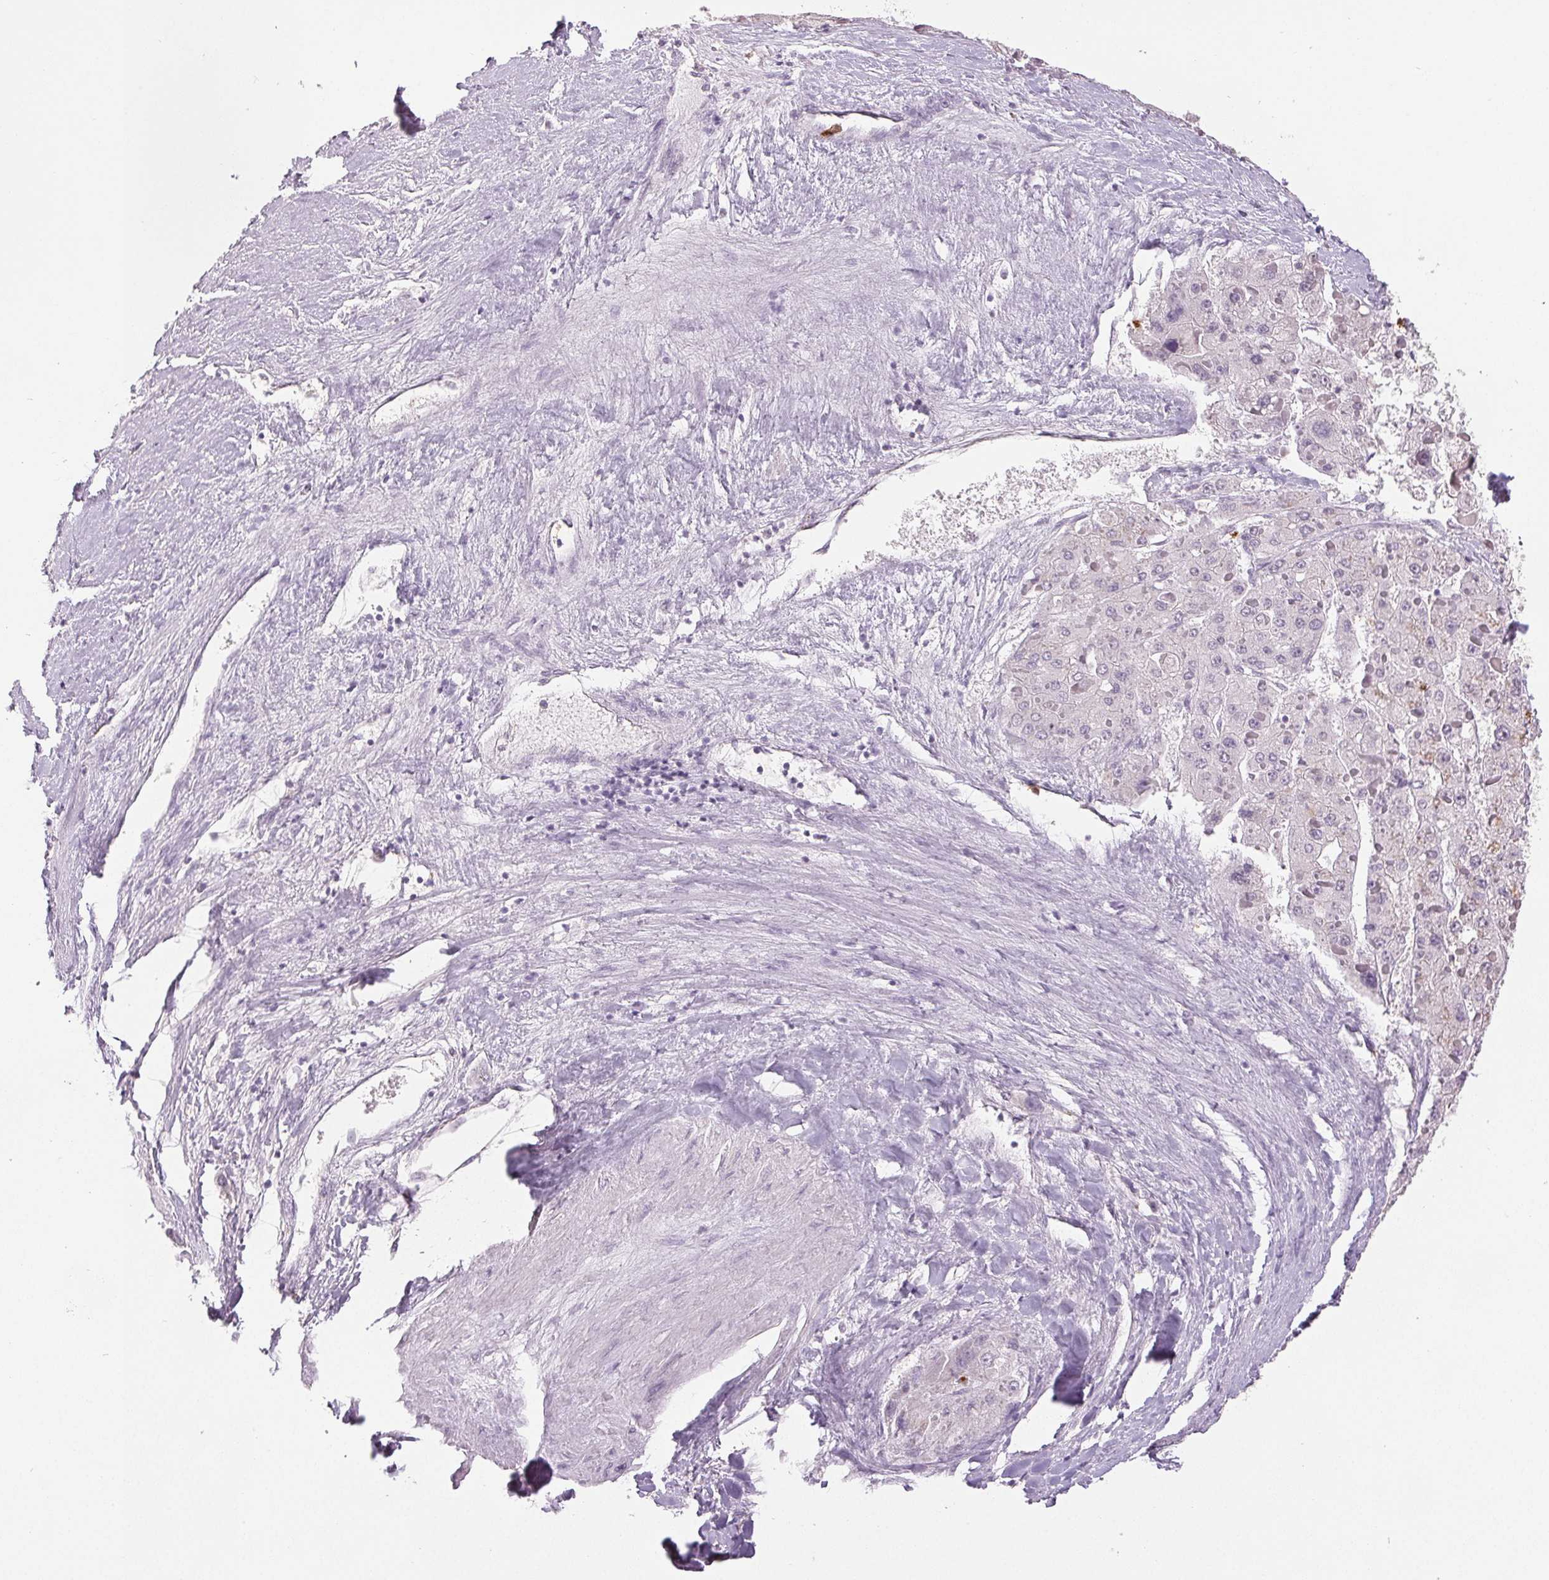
{"staining": {"intensity": "negative", "quantity": "none", "location": "none"}, "tissue": "liver cancer", "cell_type": "Tumor cells", "image_type": "cancer", "snomed": [{"axis": "morphology", "description": "Carcinoma, Hepatocellular, NOS"}, {"axis": "topography", "description": "Liver"}], "caption": "DAB immunohistochemical staining of liver cancer (hepatocellular carcinoma) displays no significant expression in tumor cells. (DAB IHC visualized using brightfield microscopy, high magnification).", "gene": "LTF", "patient": {"sex": "female", "age": 73}}